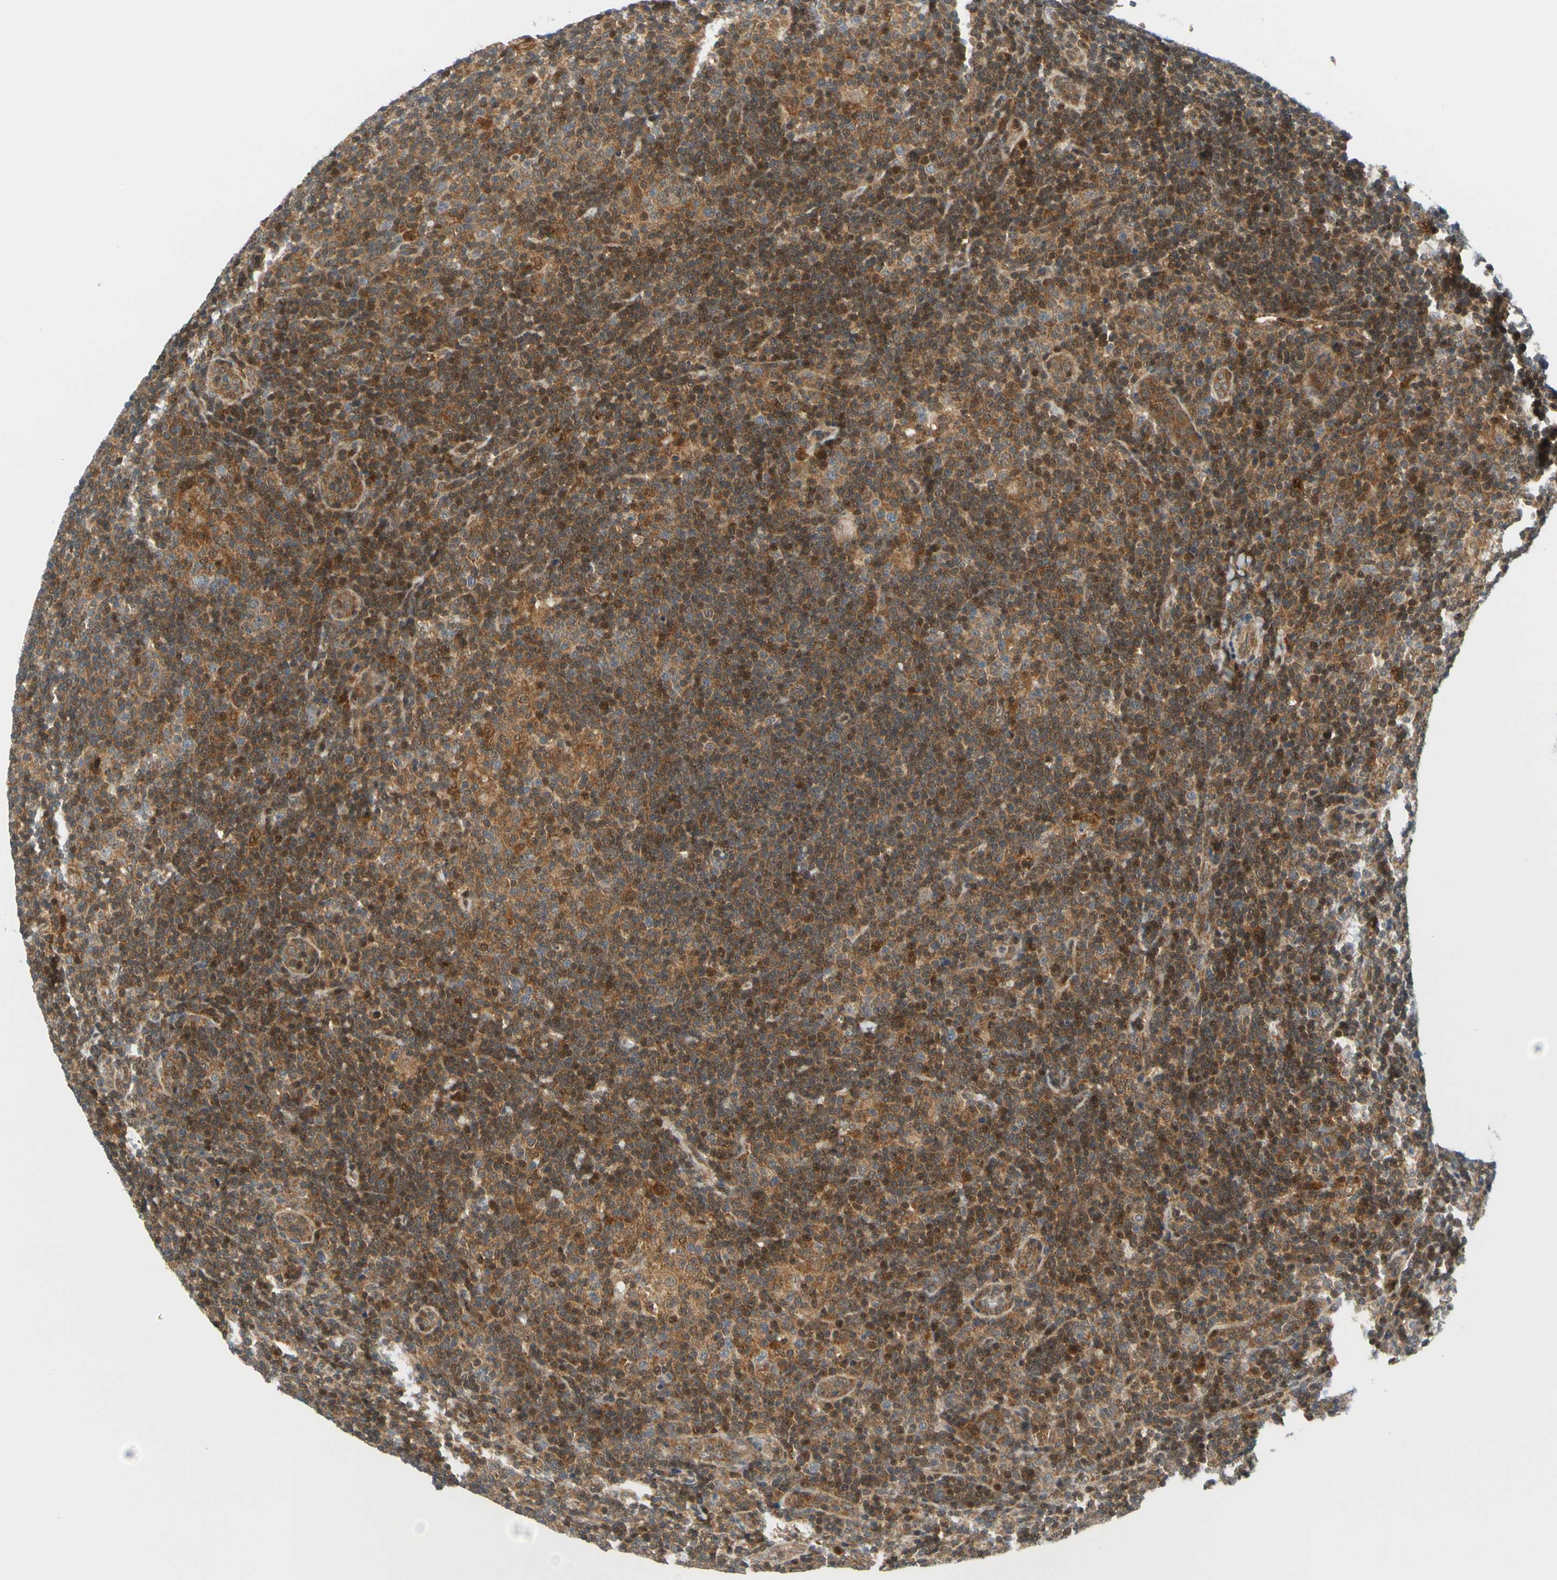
{"staining": {"intensity": "moderate", "quantity": ">75%", "location": "cytoplasmic/membranous"}, "tissue": "lymphoma", "cell_type": "Tumor cells", "image_type": "cancer", "snomed": [{"axis": "morphology", "description": "Hodgkin's disease, NOS"}, {"axis": "topography", "description": "Lymph node"}], "caption": "Protein expression analysis of human lymphoma reveals moderate cytoplasmic/membranous expression in approximately >75% of tumor cells.", "gene": "MAPK9", "patient": {"sex": "female", "age": 57}}